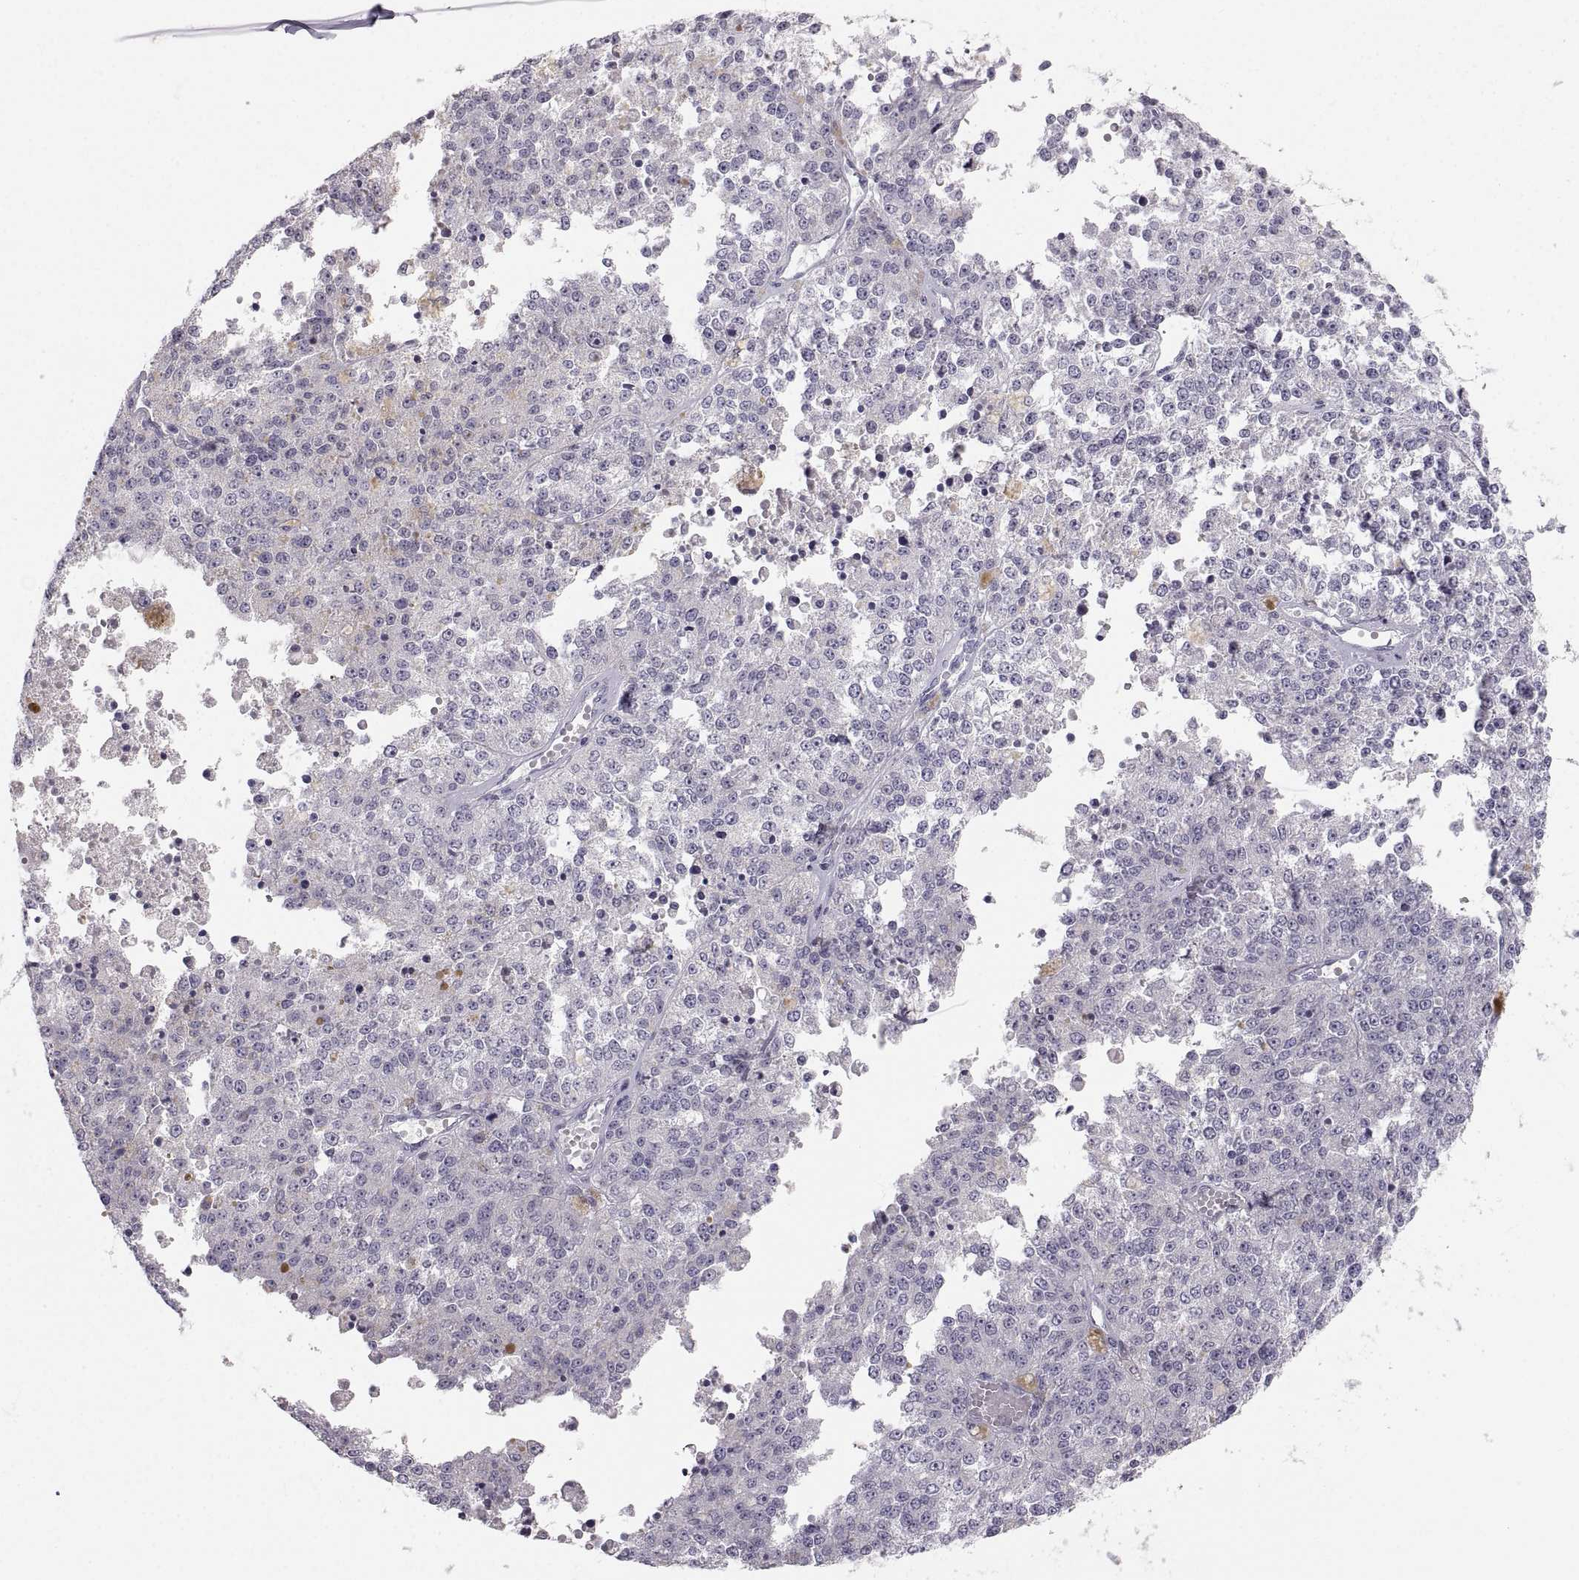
{"staining": {"intensity": "negative", "quantity": "none", "location": "none"}, "tissue": "melanoma", "cell_type": "Tumor cells", "image_type": "cancer", "snomed": [{"axis": "morphology", "description": "Malignant melanoma, Metastatic site"}, {"axis": "topography", "description": "Lymph node"}], "caption": "The photomicrograph displays no significant expression in tumor cells of melanoma.", "gene": "ZNF185", "patient": {"sex": "female", "age": 64}}